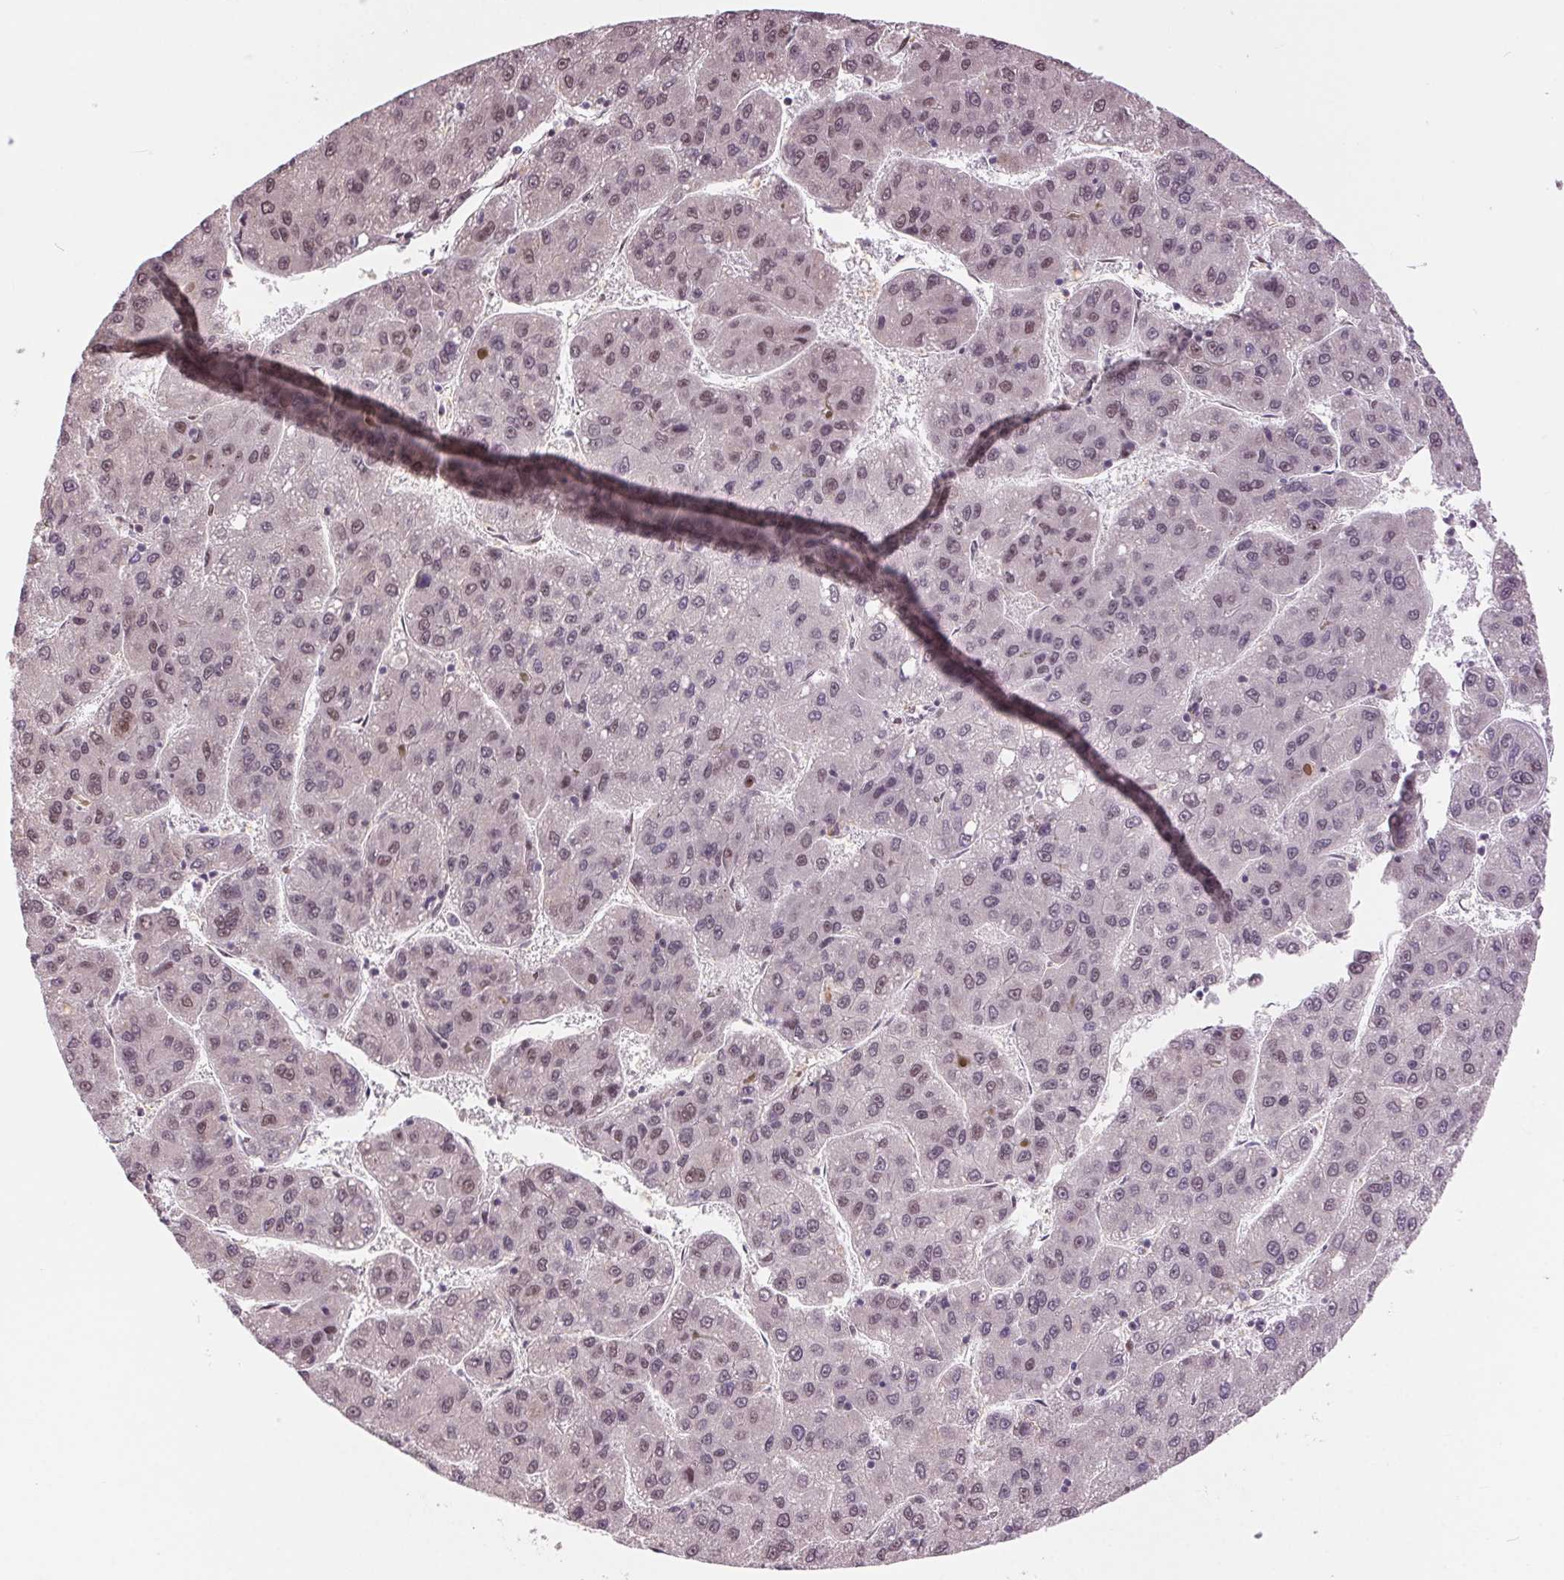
{"staining": {"intensity": "weak", "quantity": "<25%", "location": "nuclear"}, "tissue": "liver cancer", "cell_type": "Tumor cells", "image_type": "cancer", "snomed": [{"axis": "morphology", "description": "Carcinoma, Hepatocellular, NOS"}, {"axis": "topography", "description": "Liver"}], "caption": "An image of liver cancer stained for a protein demonstrates no brown staining in tumor cells.", "gene": "RAD23A", "patient": {"sex": "female", "age": 82}}